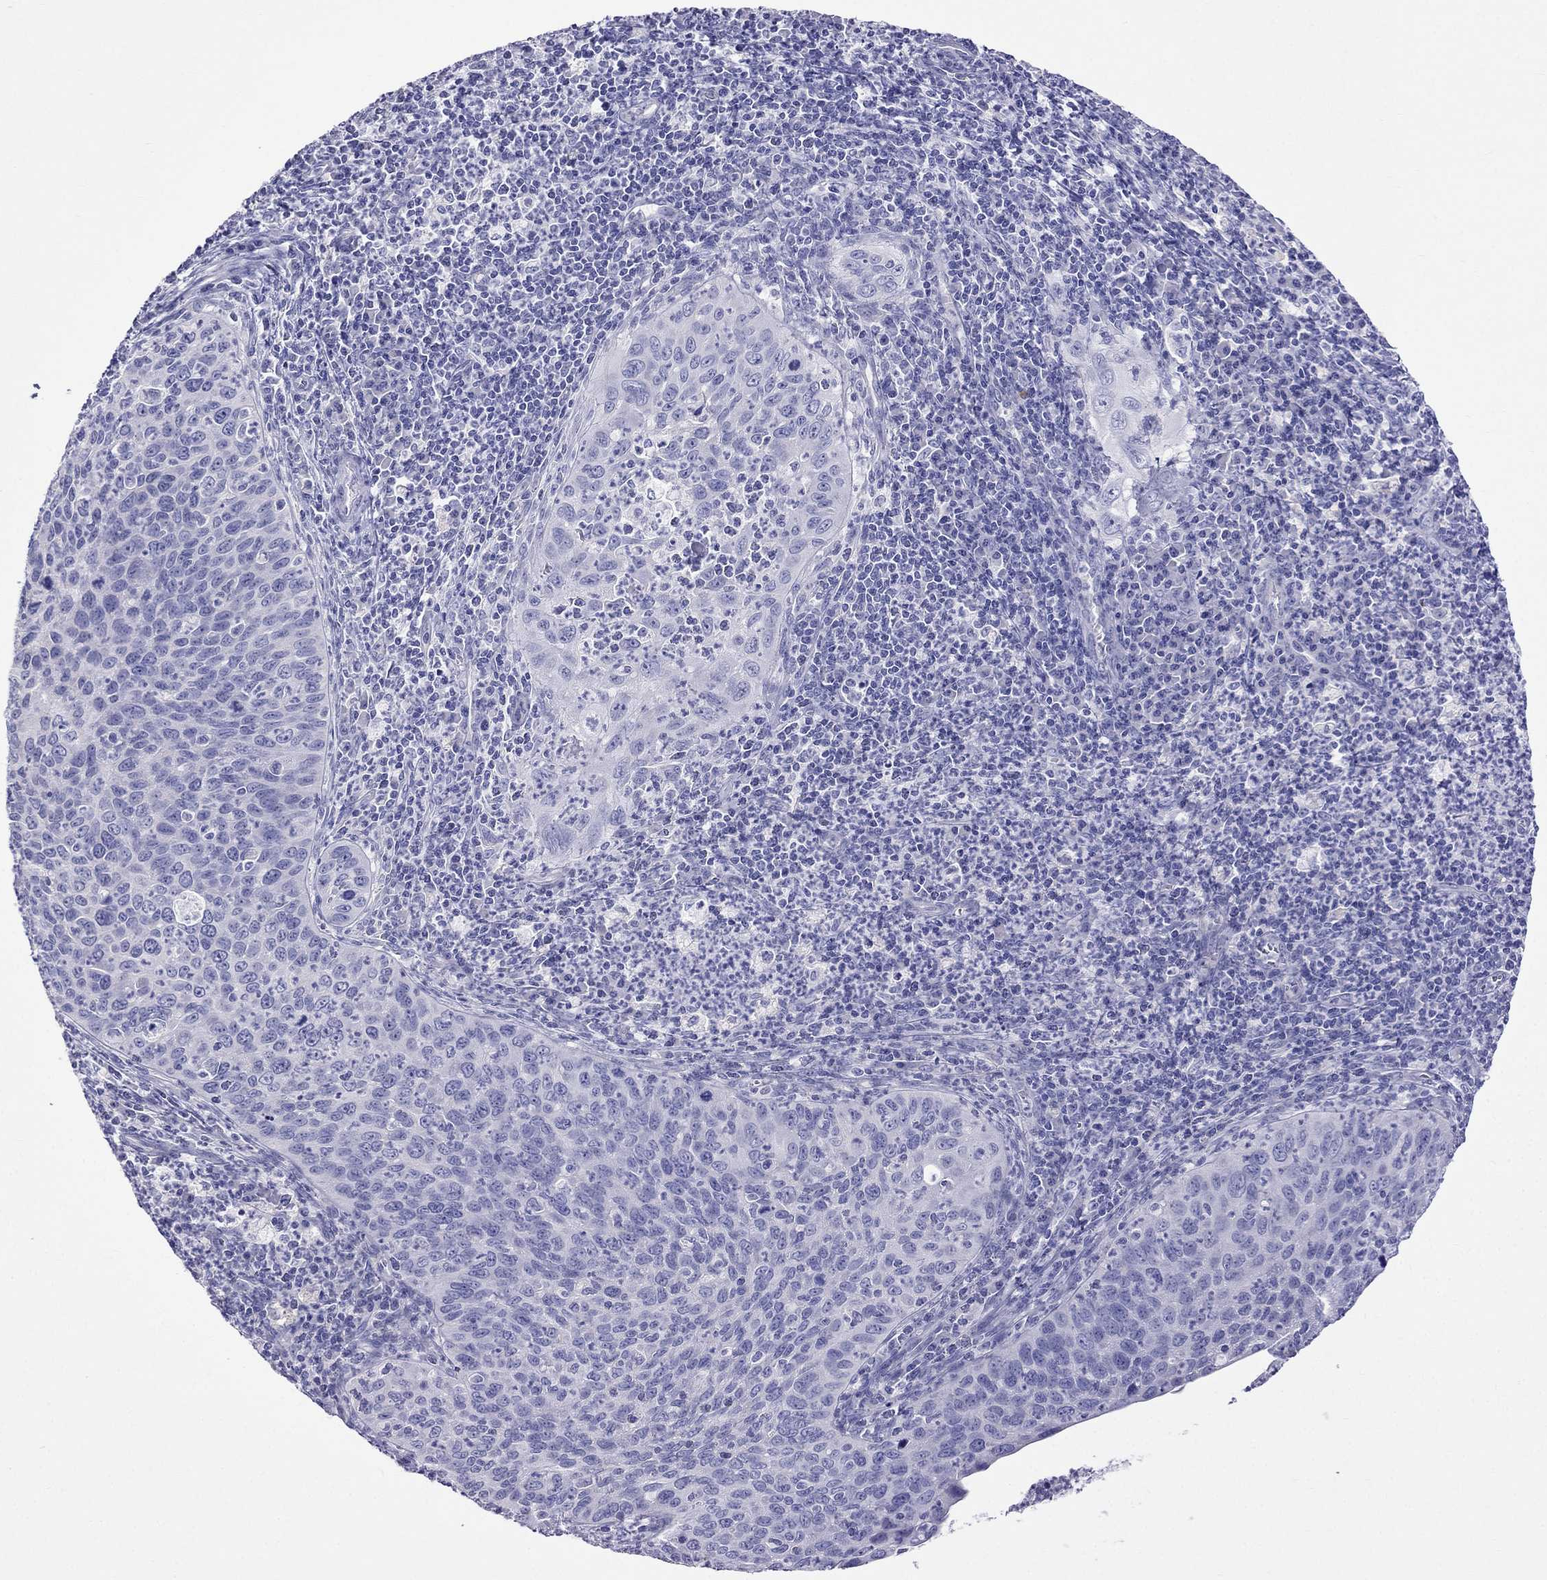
{"staining": {"intensity": "negative", "quantity": "none", "location": "none"}, "tissue": "cervical cancer", "cell_type": "Tumor cells", "image_type": "cancer", "snomed": [{"axis": "morphology", "description": "Squamous cell carcinoma, NOS"}, {"axis": "topography", "description": "Cervix"}], "caption": "An IHC micrograph of cervical cancer is shown. There is no staining in tumor cells of cervical cancer.", "gene": "TDRD1", "patient": {"sex": "female", "age": 26}}